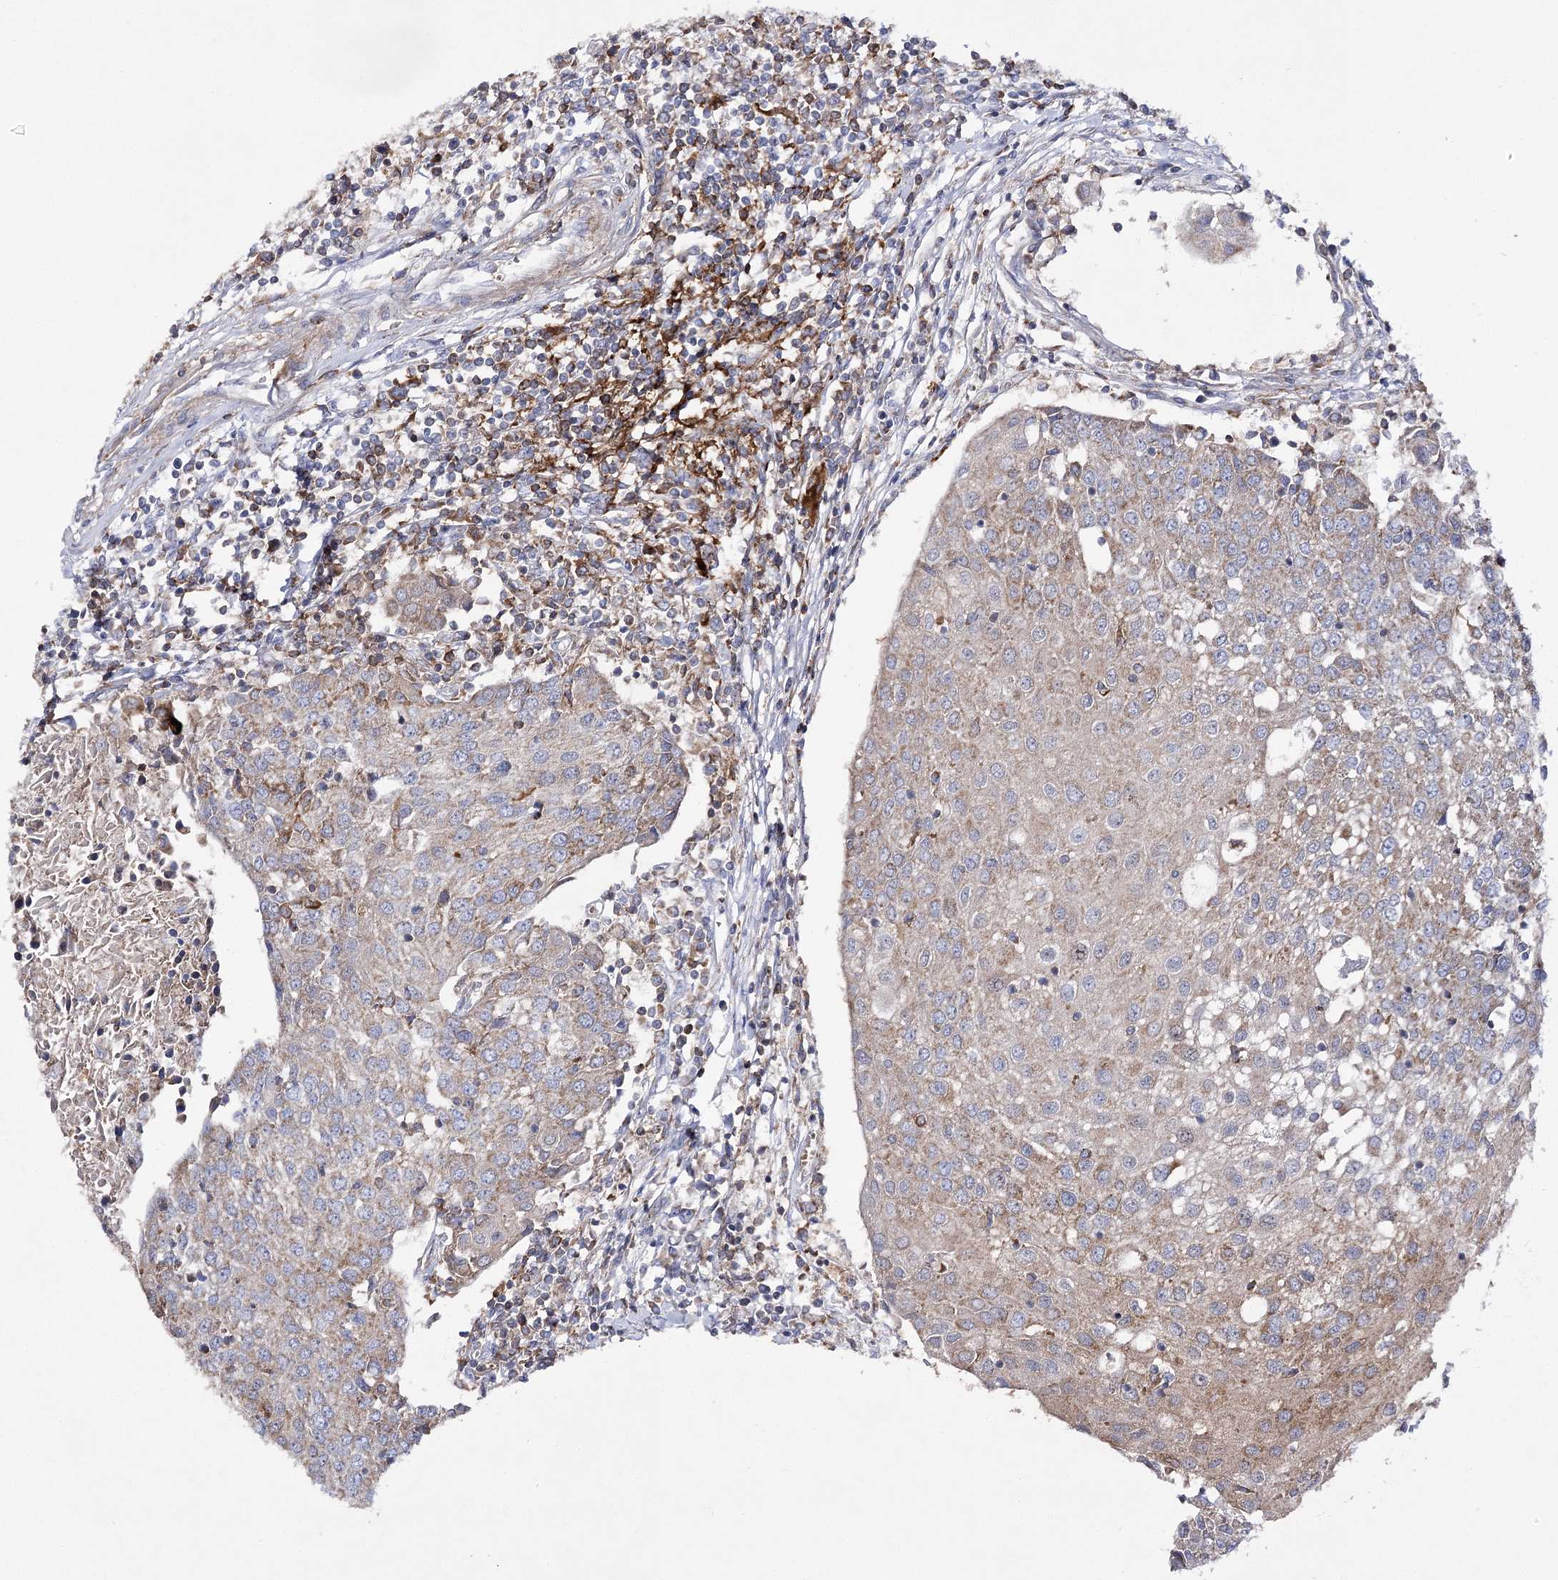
{"staining": {"intensity": "weak", "quantity": ">75%", "location": "cytoplasmic/membranous"}, "tissue": "urothelial cancer", "cell_type": "Tumor cells", "image_type": "cancer", "snomed": [{"axis": "morphology", "description": "Urothelial carcinoma, High grade"}, {"axis": "topography", "description": "Urinary bladder"}], "caption": "Immunohistochemical staining of human urothelial cancer shows low levels of weak cytoplasmic/membranous staining in approximately >75% of tumor cells.", "gene": "COX15", "patient": {"sex": "female", "age": 85}}